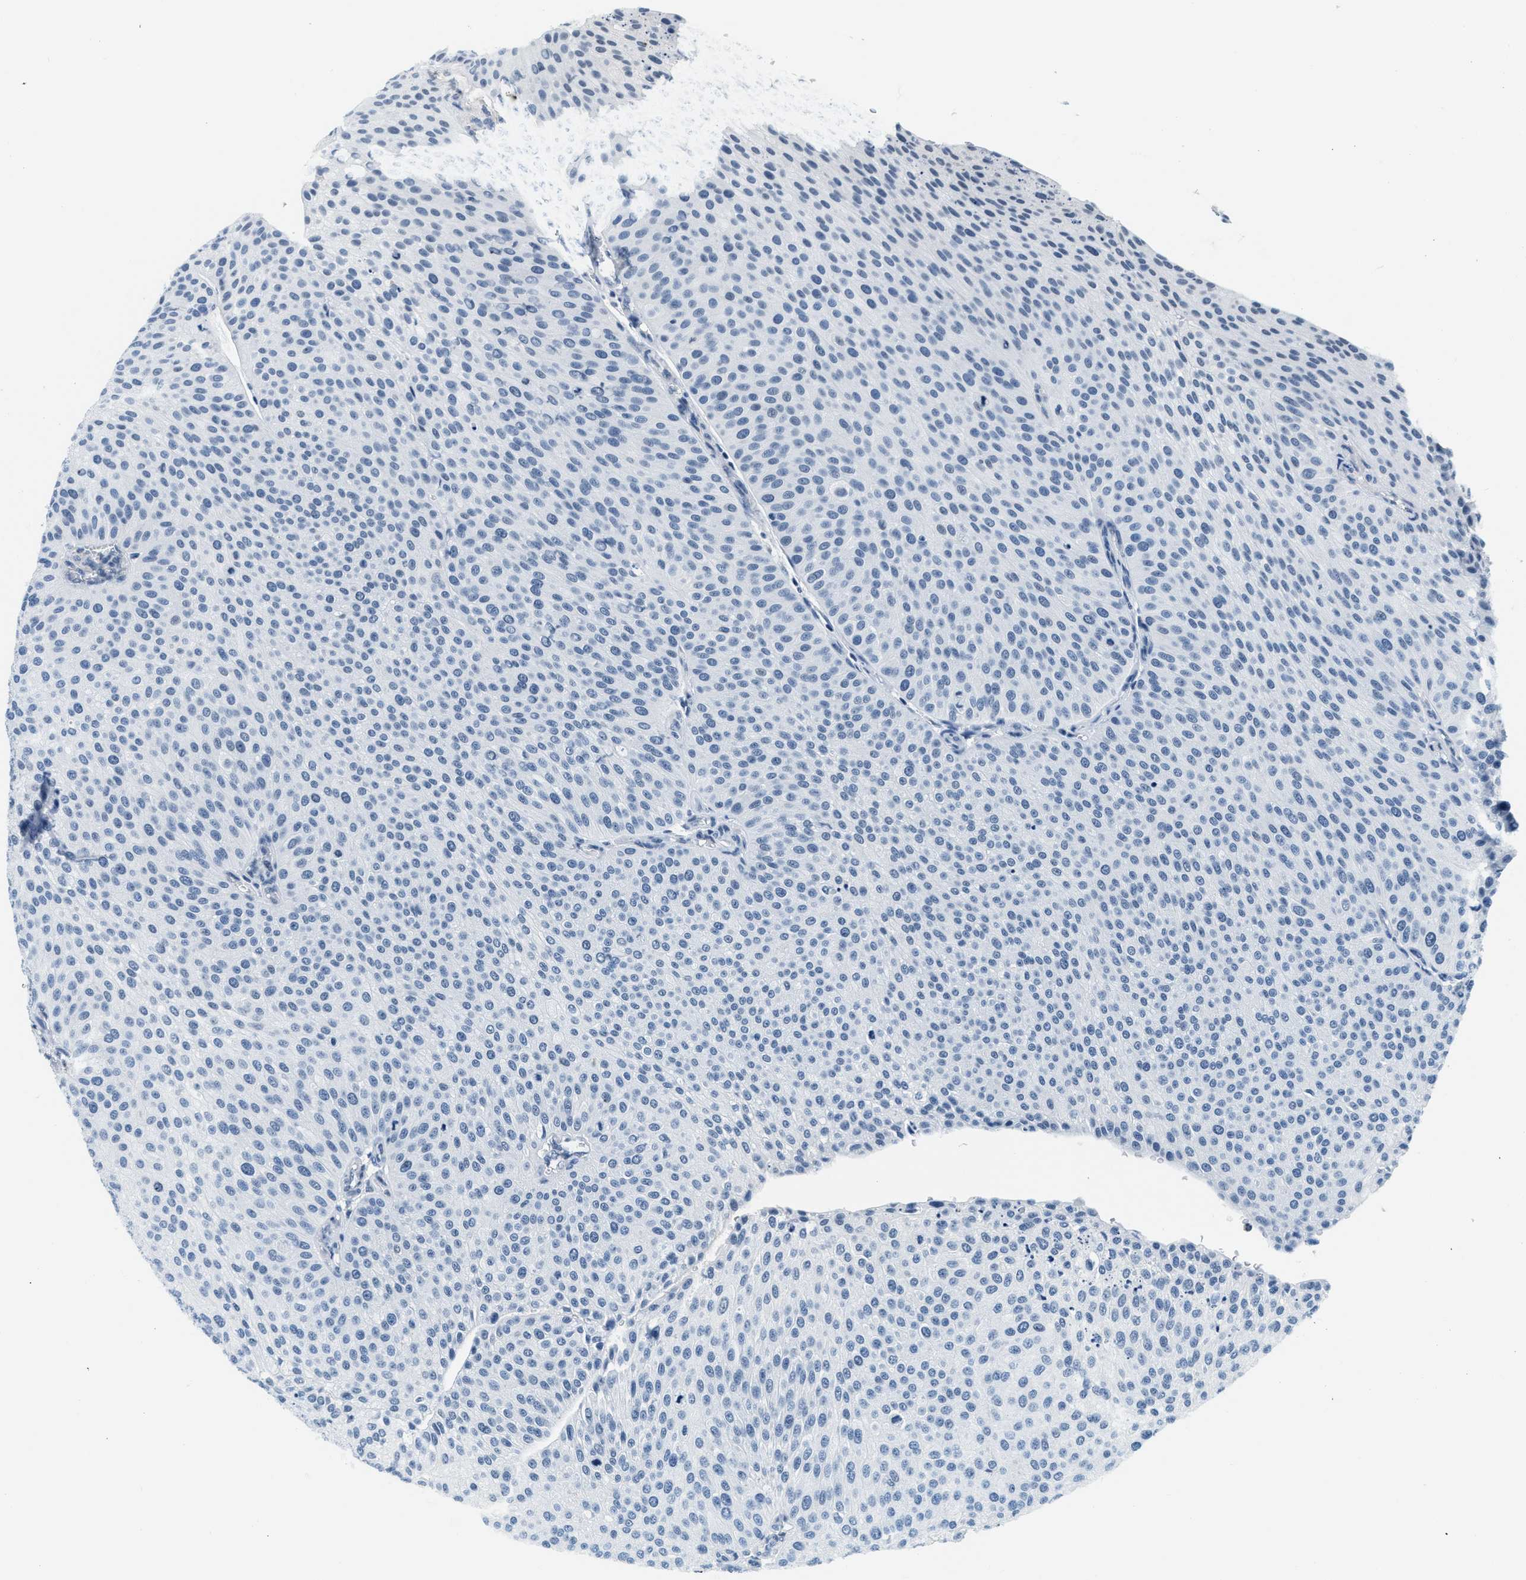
{"staining": {"intensity": "negative", "quantity": "none", "location": "none"}, "tissue": "urothelial cancer", "cell_type": "Tumor cells", "image_type": "cancer", "snomed": [{"axis": "morphology", "description": "Urothelial carcinoma, Low grade"}, {"axis": "topography", "description": "Smooth muscle"}, {"axis": "topography", "description": "Urinary bladder"}], "caption": "Protein analysis of low-grade urothelial carcinoma demonstrates no significant expression in tumor cells.", "gene": "CA4", "patient": {"sex": "male", "age": 60}}